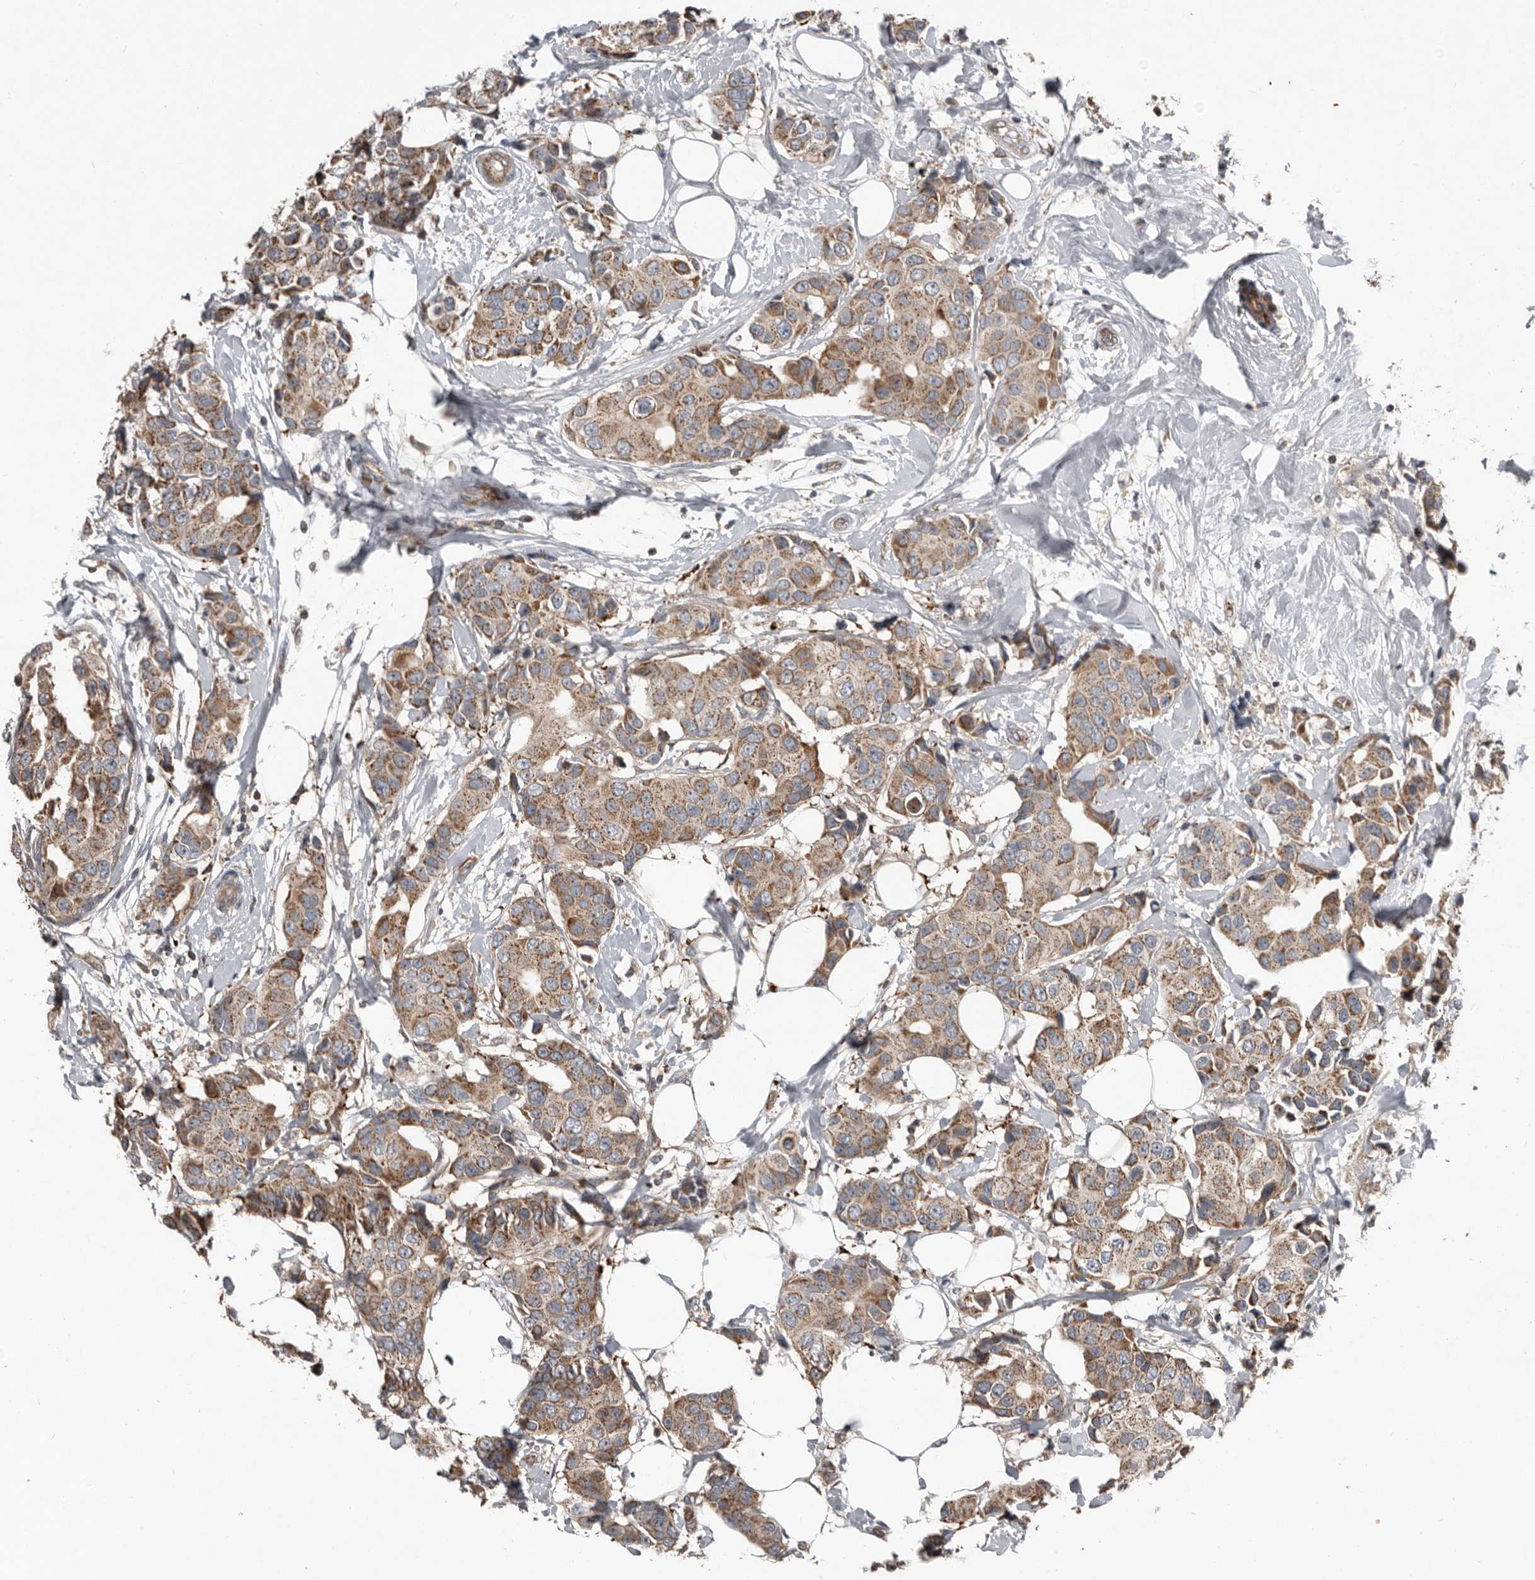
{"staining": {"intensity": "moderate", "quantity": ">75%", "location": "cytoplasmic/membranous"}, "tissue": "breast cancer", "cell_type": "Tumor cells", "image_type": "cancer", "snomed": [{"axis": "morphology", "description": "Normal tissue, NOS"}, {"axis": "morphology", "description": "Duct carcinoma"}, {"axis": "topography", "description": "Breast"}], "caption": "Breast invasive ductal carcinoma stained with a protein marker reveals moderate staining in tumor cells.", "gene": "FBXO31", "patient": {"sex": "female", "age": 39}}